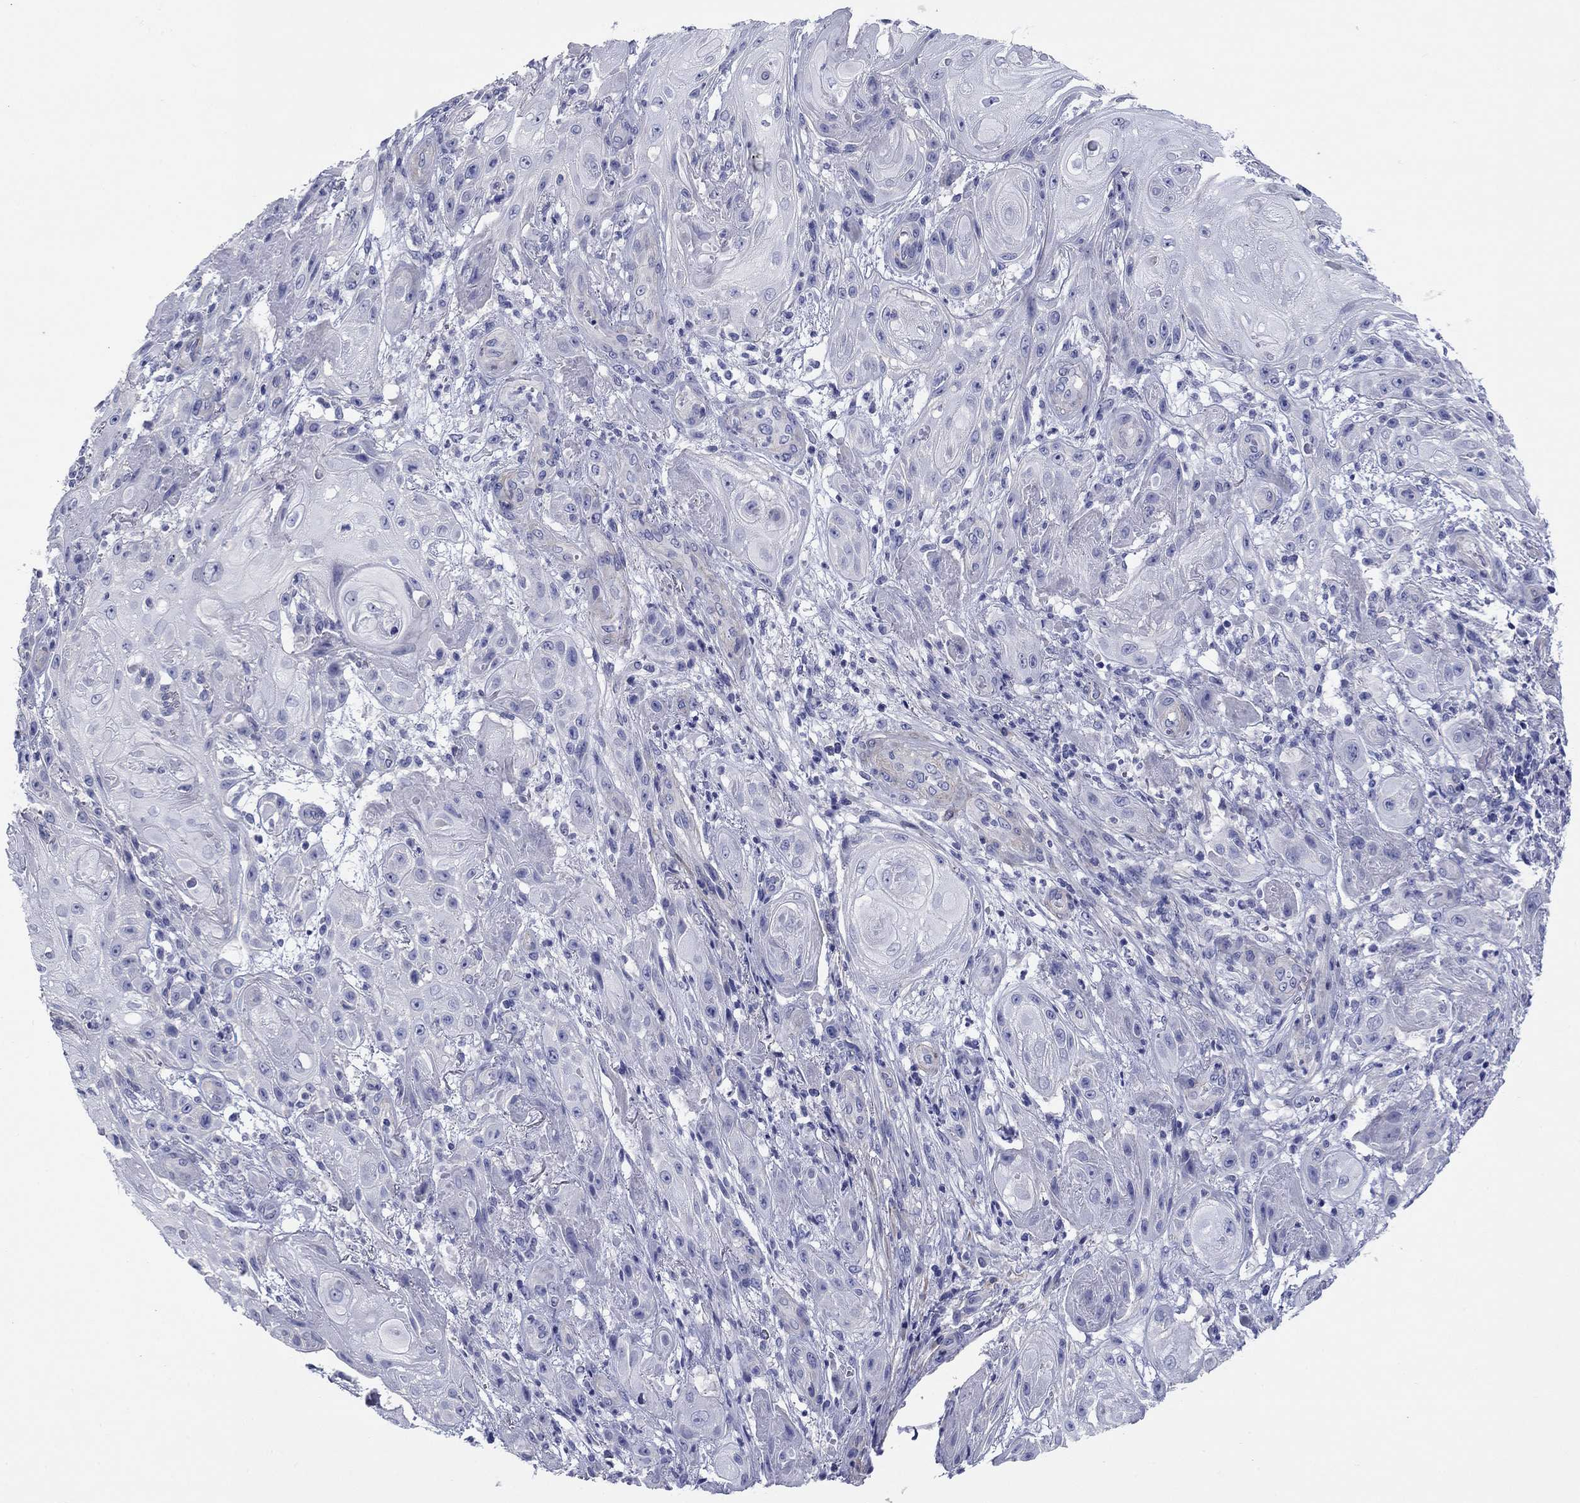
{"staining": {"intensity": "negative", "quantity": "none", "location": "none"}, "tissue": "skin cancer", "cell_type": "Tumor cells", "image_type": "cancer", "snomed": [{"axis": "morphology", "description": "Squamous cell carcinoma, NOS"}, {"axis": "topography", "description": "Skin"}], "caption": "Tumor cells show no significant protein expression in skin squamous cell carcinoma.", "gene": "PRKCG", "patient": {"sex": "male", "age": 62}}